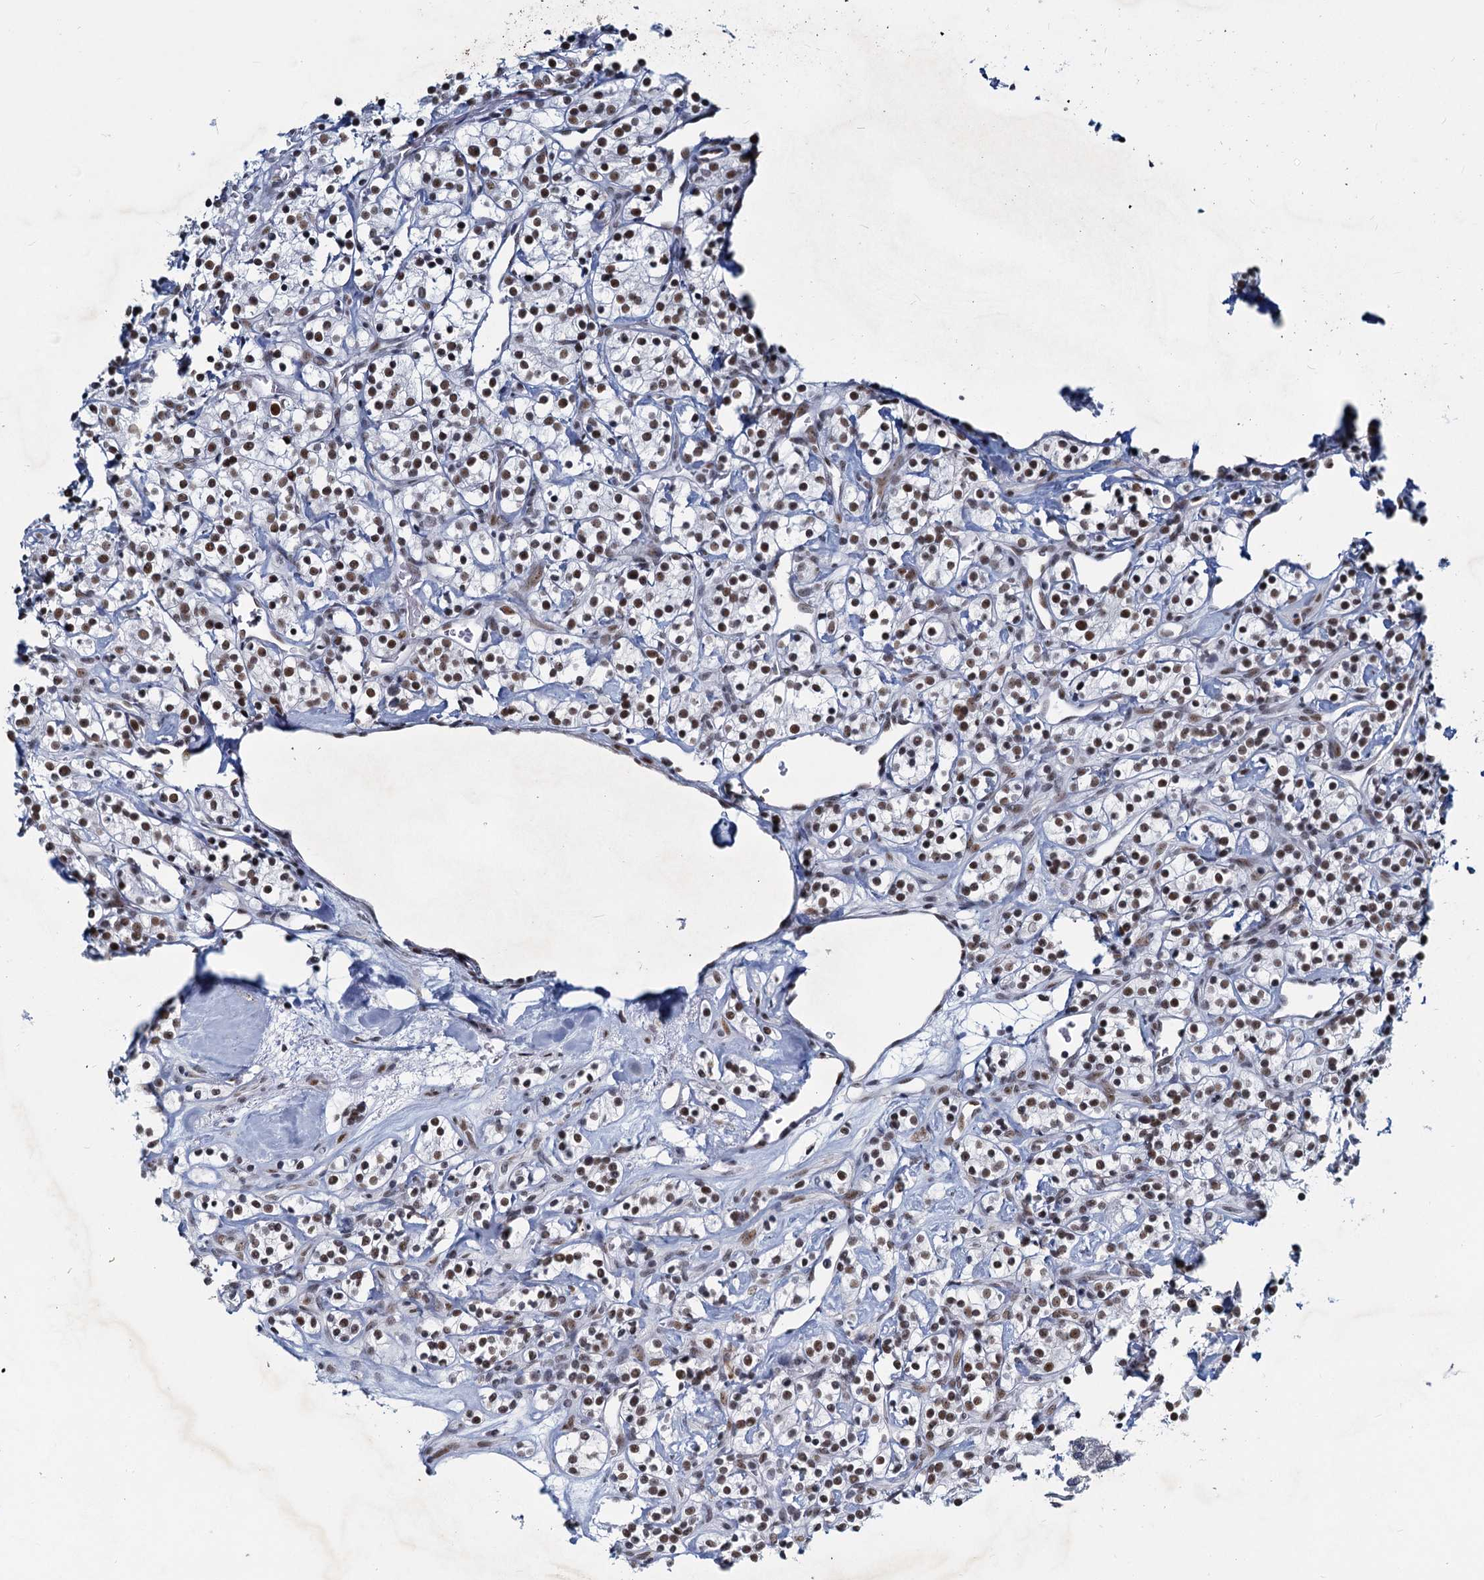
{"staining": {"intensity": "moderate", "quantity": ">75%", "location": "nuclear"}, "tissue": "renal cancer", "cell_type": "Tumor cells", "image_type": "cancer", "snomed": [{"axis": "morphology", "description": "Adenocarcinoma, NOS"}, {"axis": "topography", "description": "Kidney"}], "caption": "This is a histology image of immunohistochemistry staining of renal cancer (adenocarcinoma), which shows moderate staining in the nuclear of tumor cells.", "gene": "METTL14", "patient": {"sex": "male", "age": 77}}